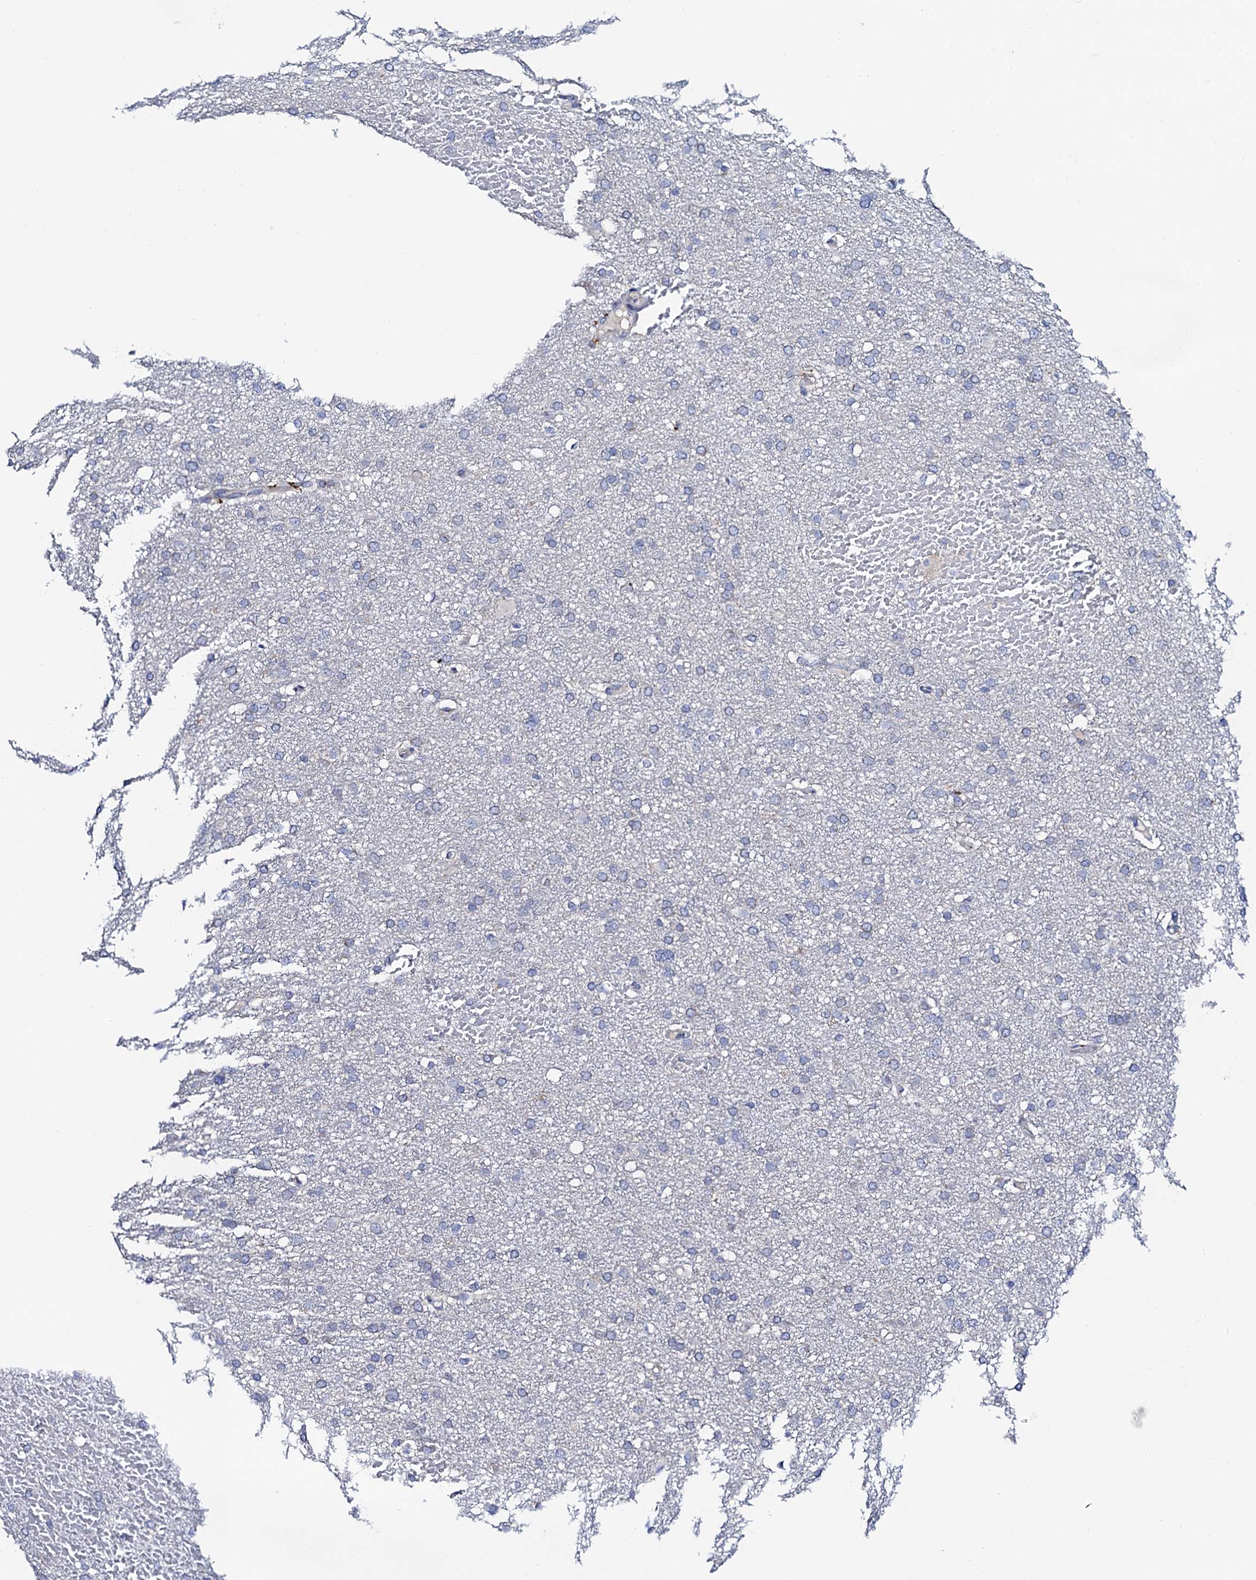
{"staining": {"intensity": "negative", "quantity": "none", "location": "none"}, "tissue": "glioma", "cell_type": "Tumor cells", "image_type": "cancer", "snomed": [{"axis": "morphology", "description": "Glioma, malignant, High grade"}, {"axis": "topography", "description": "Cerebral cortex"}], "caption": "Glioma stained for a protein using immunohistochemistry (IHC) exhibits no positivity tumor cells.", "gene": "MRPL48", "patient": {"sex": "female", "age": 36}}